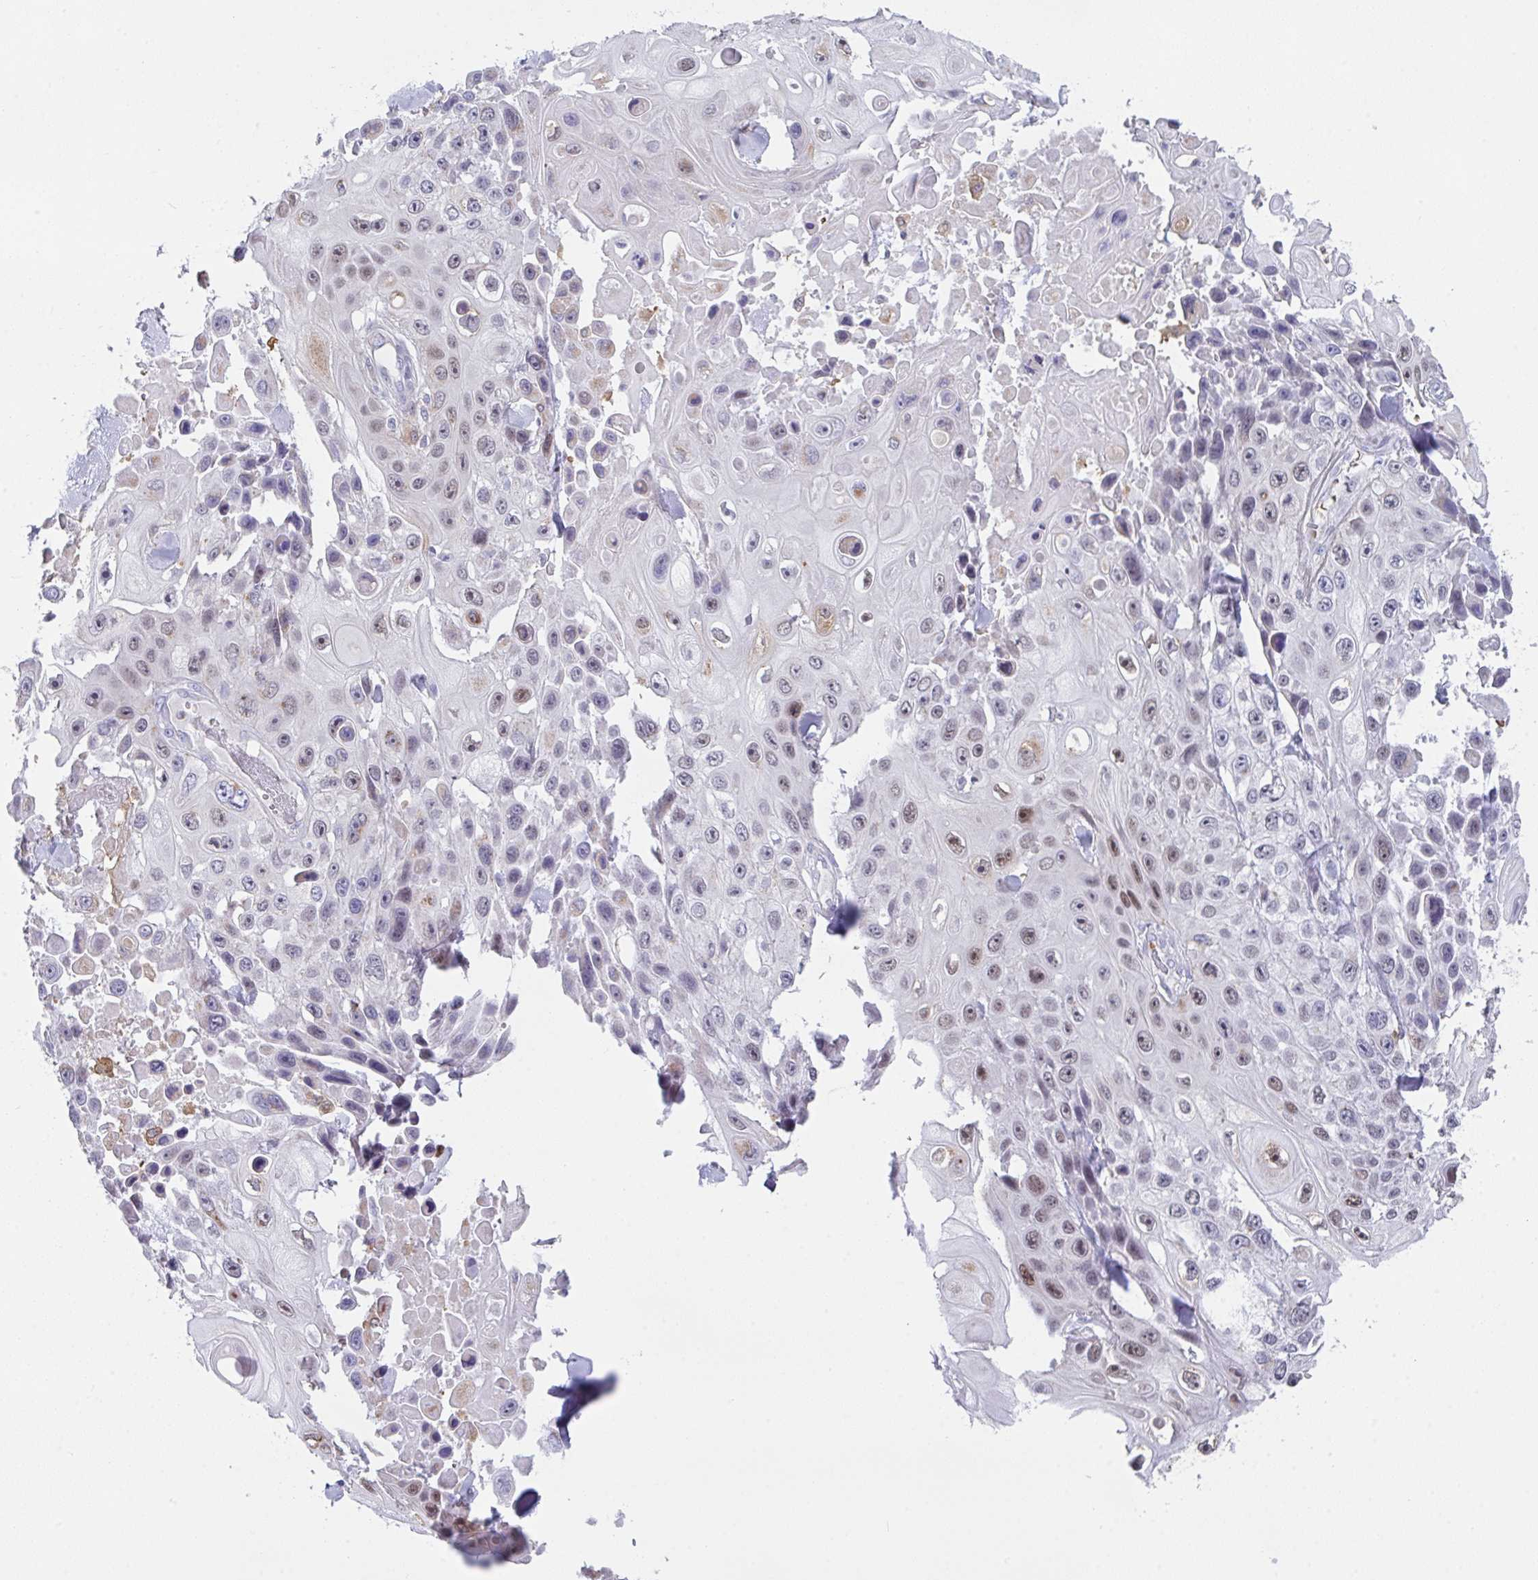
{"staining": {"intensity": "moderate", "quantity": "25%-75%", "location": "nuclear"}, "tissue": "skin cancer", "cell_type": "Tumor cells", "image_type": "cancer", "snomed": [{"axis": "morphology", "description": "Squamous cell carcinoma, NOS"}, {"axis": "topography", "description": "Skin"}], "caption": "Human skin cancer stained with a protein marker displays moderate staining in tumor cells.", "gene": "TFAP2C", "patient": {"sex": "male", "age": 82}}